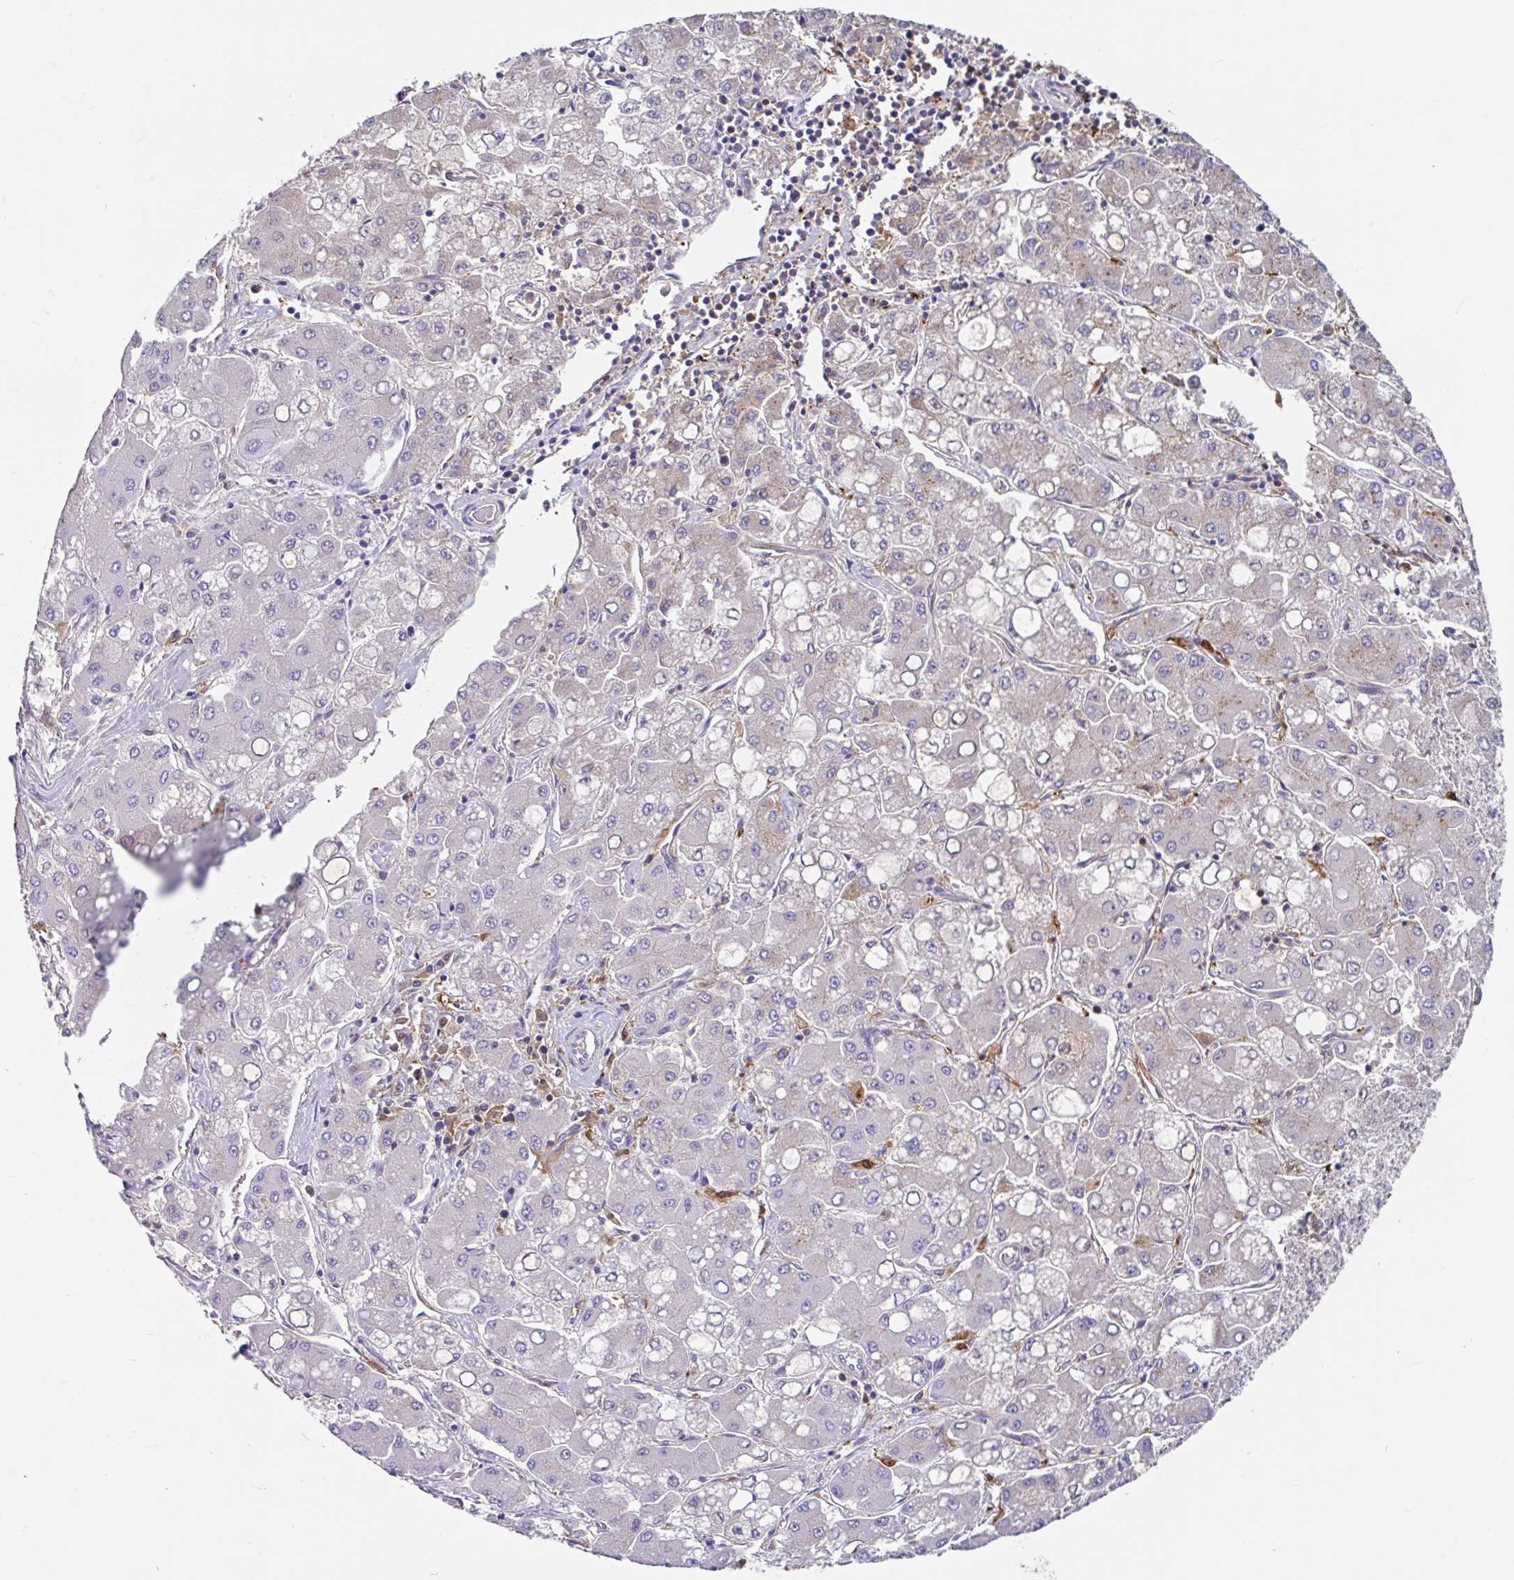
{"staining": {"intensity": "negative", "quantity": "none", "location": "none"}, "tissue": "liver cancer", "cell_type": "Tumor cells", "image_type": "cancer", "snomed": [{"axis": "morphology", "description": "Carcinoma, Hepatocellular, NOS"}, {"axis": "topography", "description": "Liver"}], "caption": "Liver hepatocellular carcinoma was stained to show a protein in brown. There is no significant staining in tumor cells.", "gene": "BLVRA", "patient": {"sex": "male", "age": 40}}